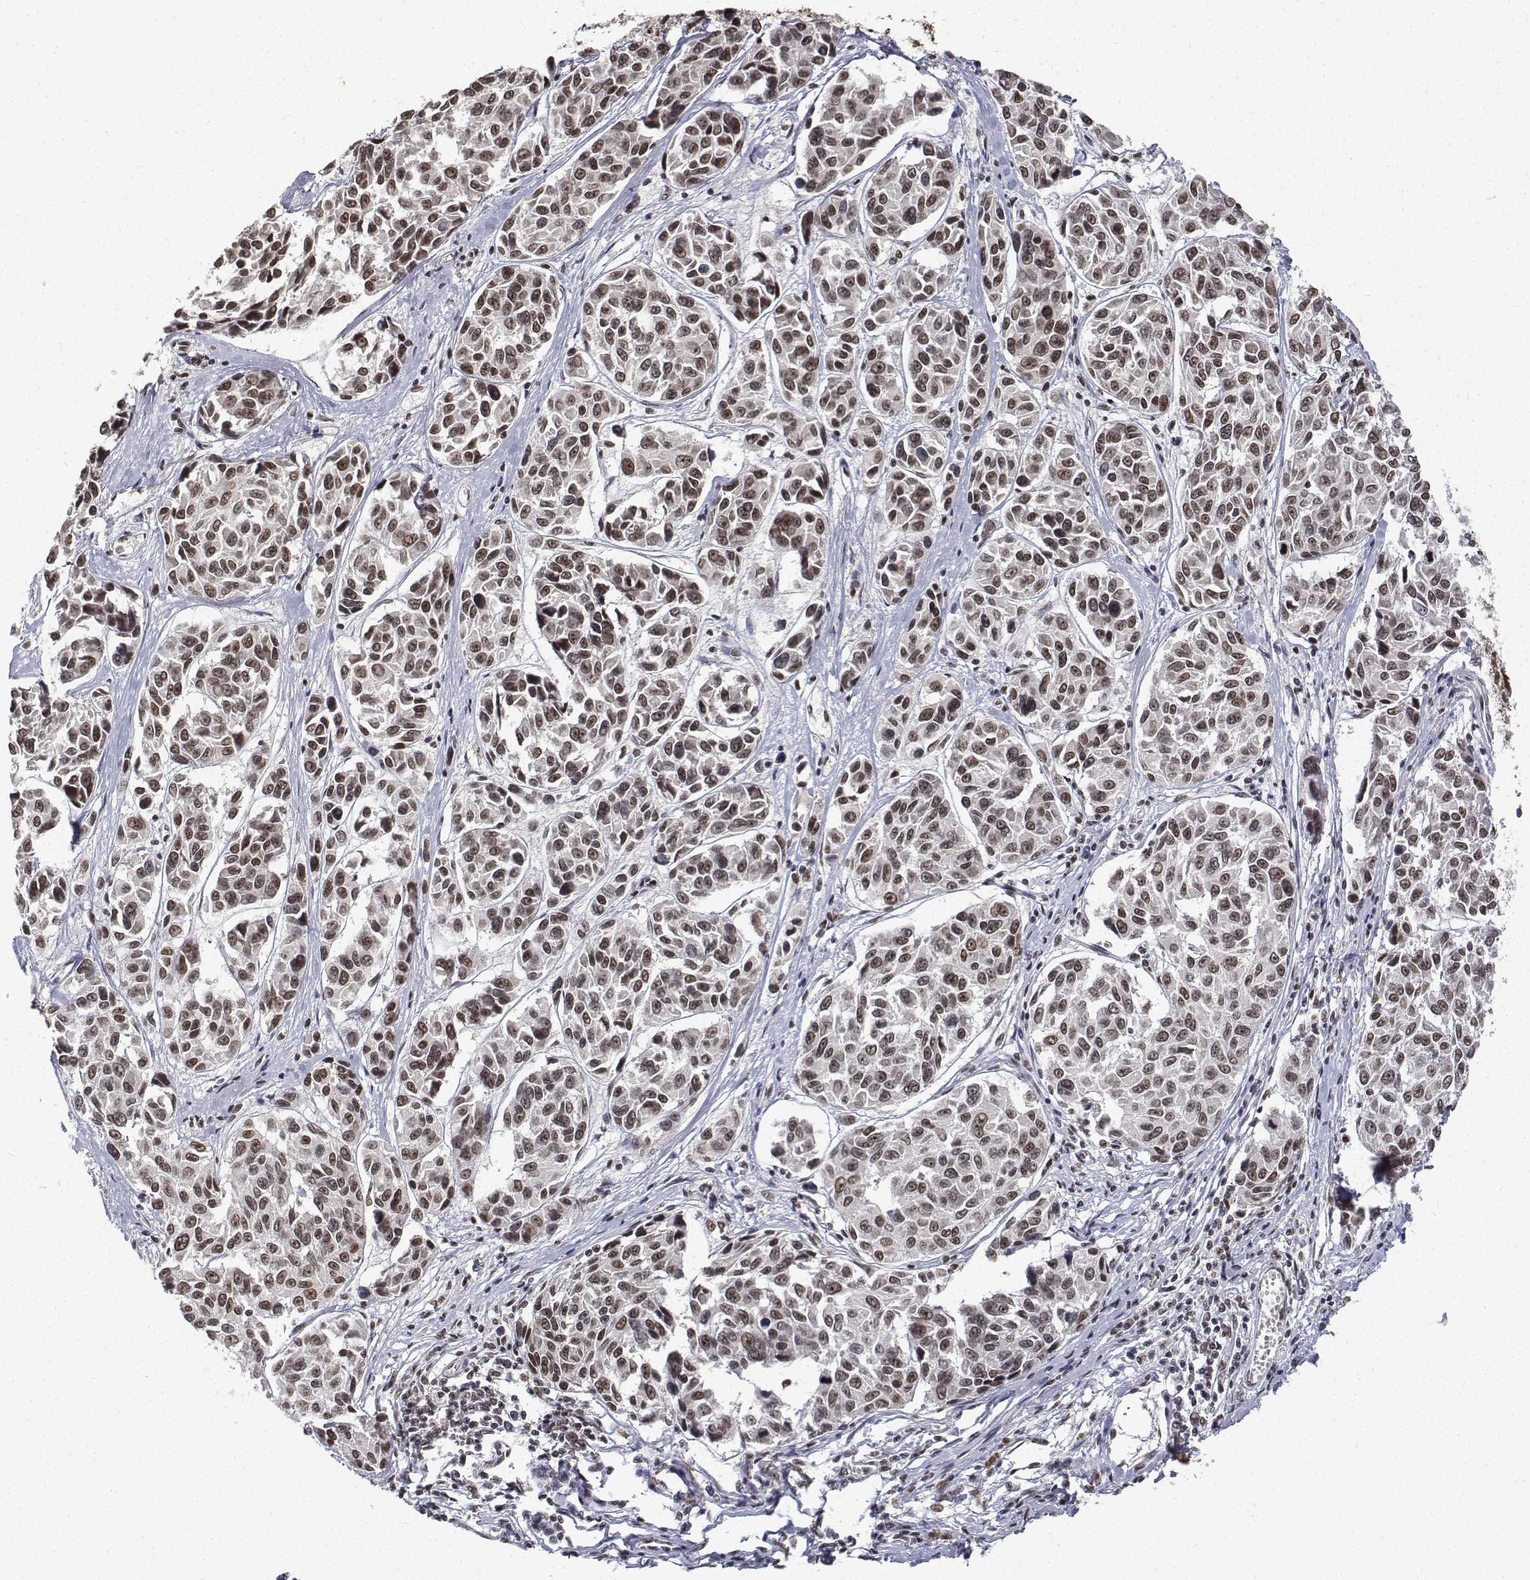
{"staining": {"intensity": "moderate", "quantity": ">75%", "location": "nuclear"}, "tissue": "melanoma", "cell_type": "Tumor cells", "image_type": "cancer", "snomed": [{"axis": "morphology", "description": "Malignant melanoma, NOS"}, {"axis": "topography", "description": "Skin"}], "caption": "The immunohistochemical stain labels moderate nuclear expression in tumor cells of melanoma tissue.", "gene": "ATRX", "patient": {"sex": "female", "age": 66}}